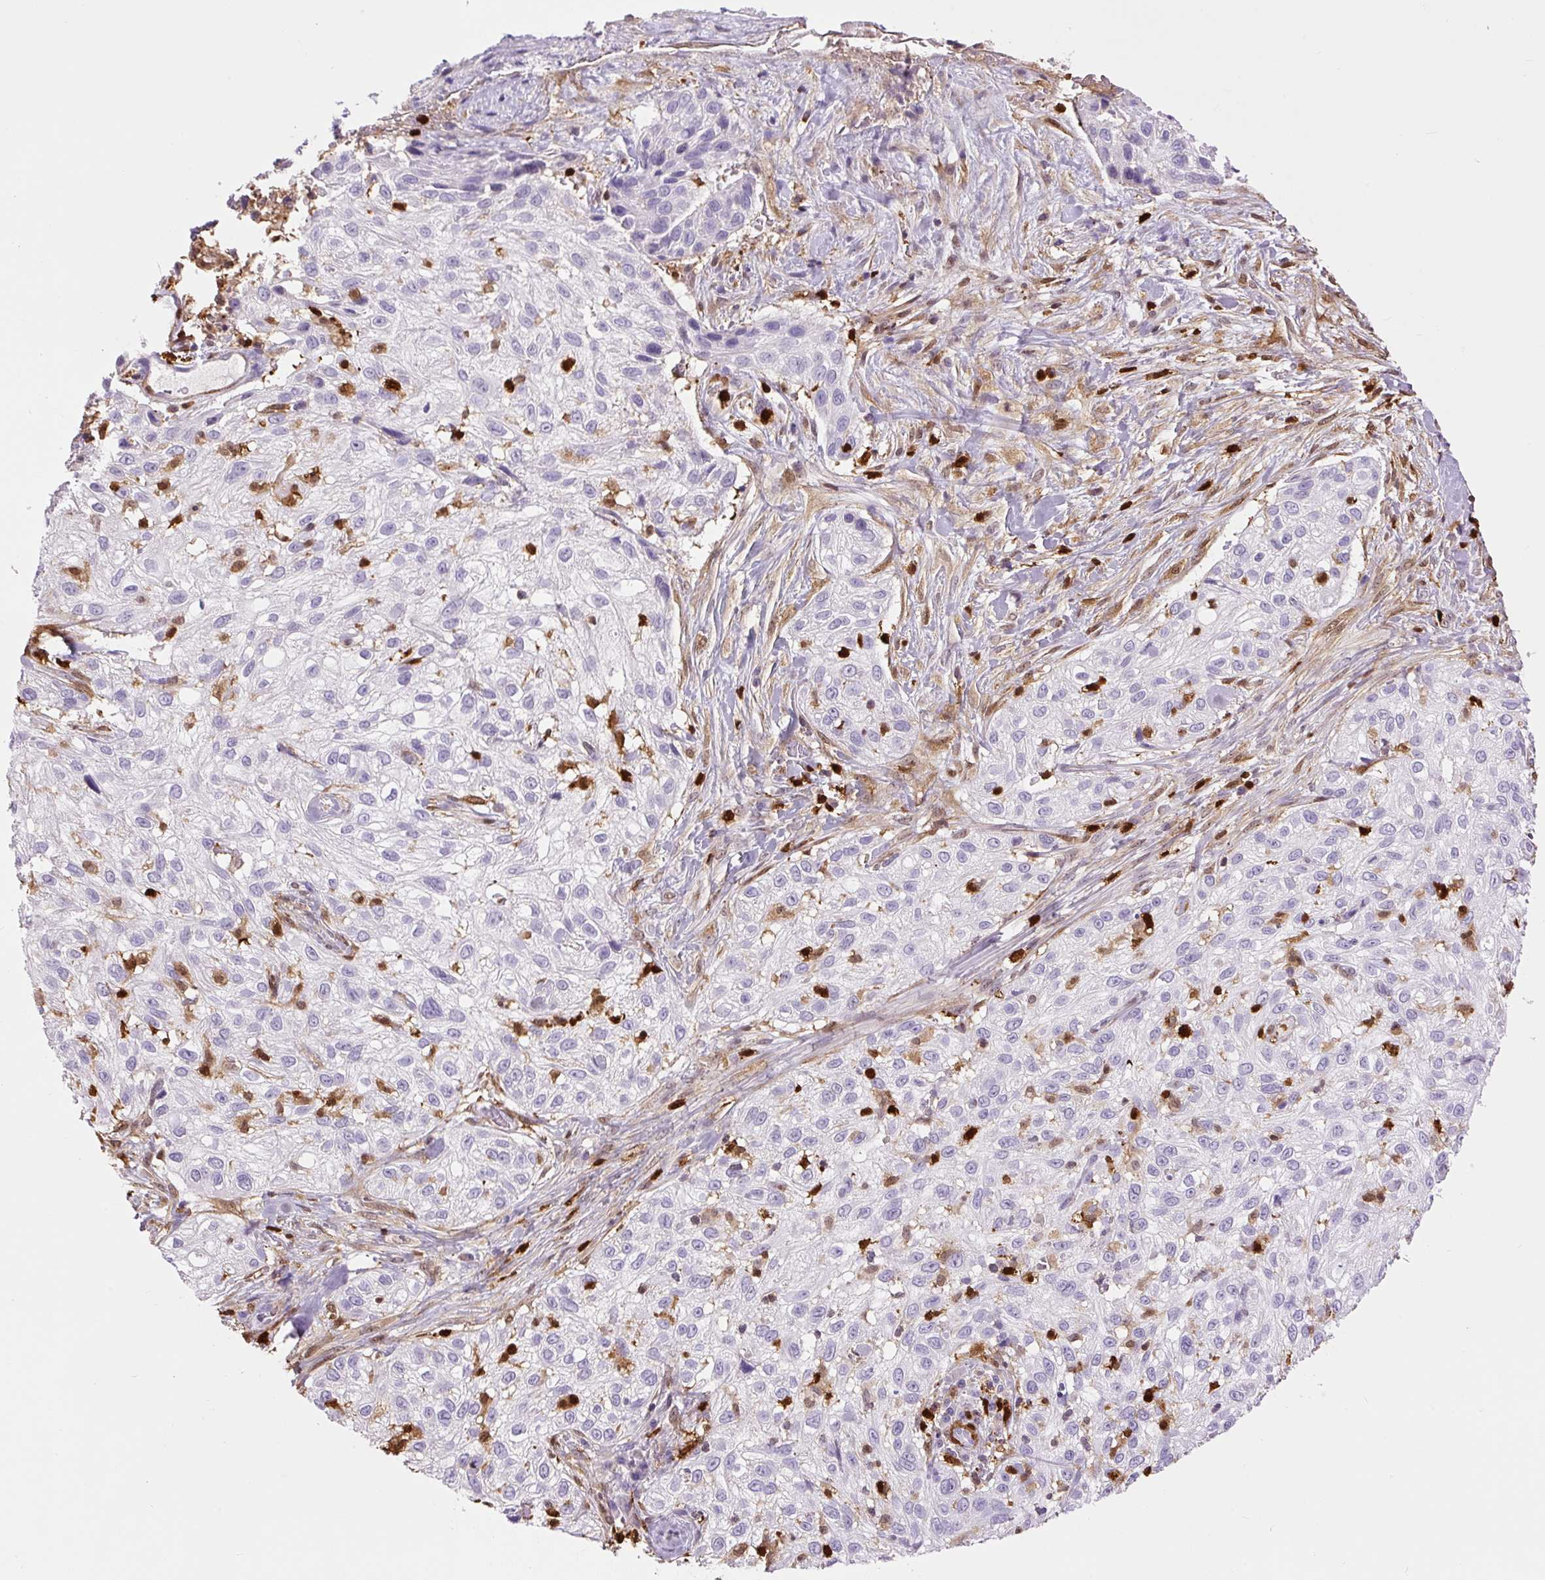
{"staining": {"intensity": "negative", "quantity": "none", "location": "none"}, "tissue": "skin cancer", "cell_type": "Tumor cells", "image_type": "cancer", "snomed": [{"axis": "morphology", "description": "Squamous cell carcinoma, NOS"}, {"axis": "topography", "description": "Skin"}], "caption": "A high-resolution micrograph shows immunohistochemistry (IHC) staining of squamous cell carcinoma (skin), which exhibits no significant expression in tumor cells.", "gene": "S100A4", "patient": {"sex": "male", "age": 82}}